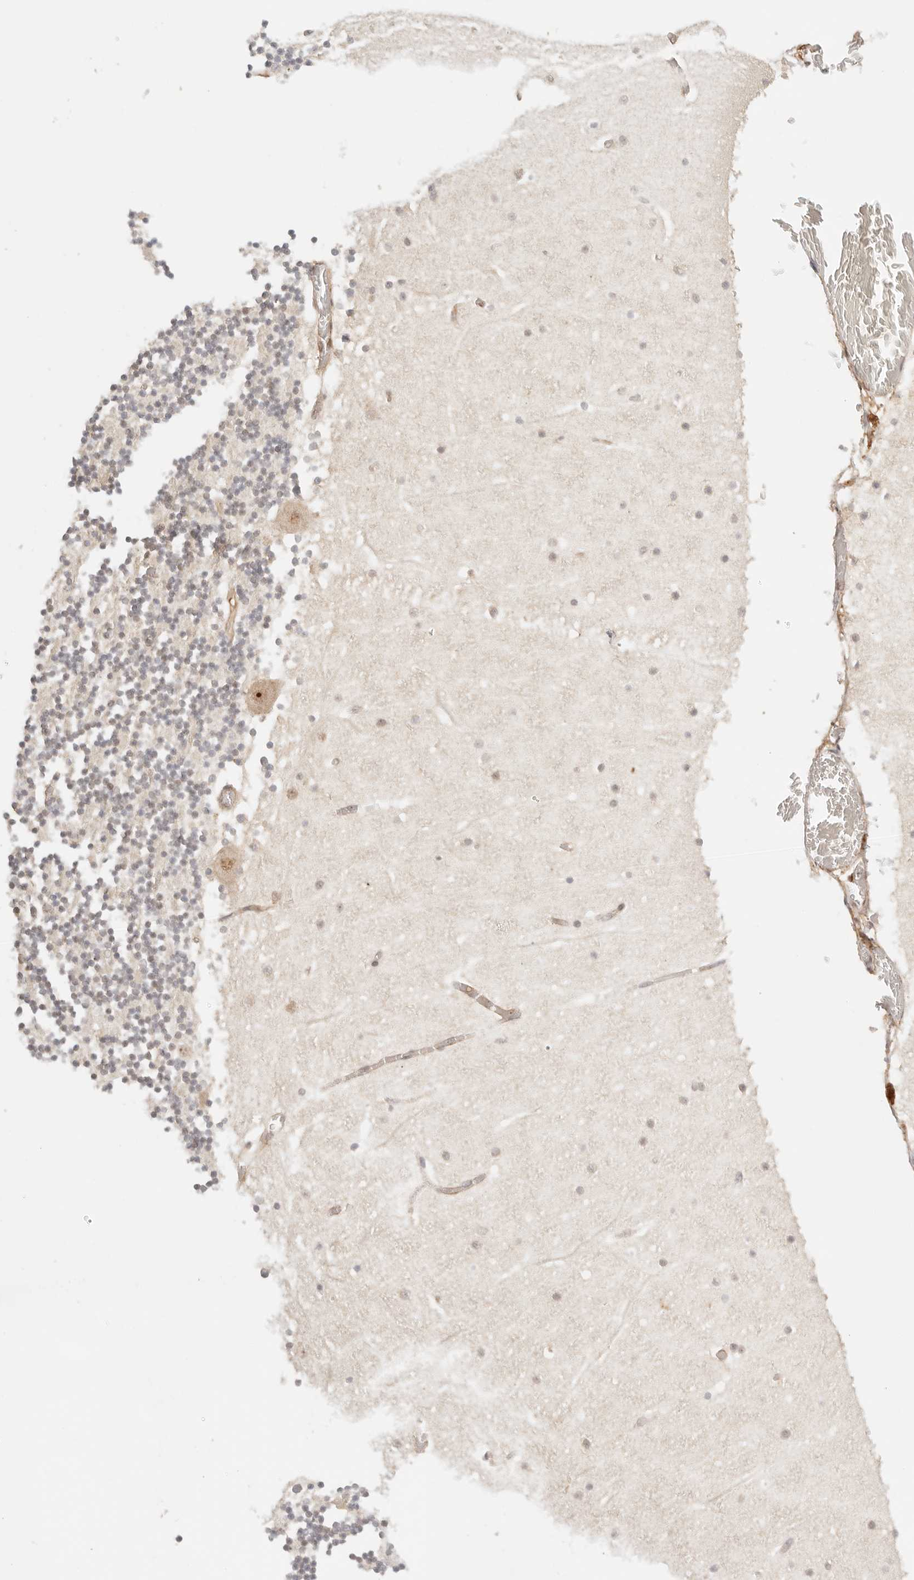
{"staining": {"intensity": "moderate", "quantity": "25%-75%", "location": "nuclear"}, "tissue": "cerebellum", "cell_type": "Cells in granular layer", "image_type": "normal", "snomed": [{"axis": "morphology", "description": "Normal tissue, NOS"}, {"axis": "topography", "description": "Cerebellum"}], "caption": "This micrograph reveals immunohistochemistry (IHC) staining of benign human cerebellum, with medium moderate nuclear staining in approximately 25%-75% of cells in granular layer.", "gene": "GTF2E2", "patient": {"sex": "female", "age": 28}}